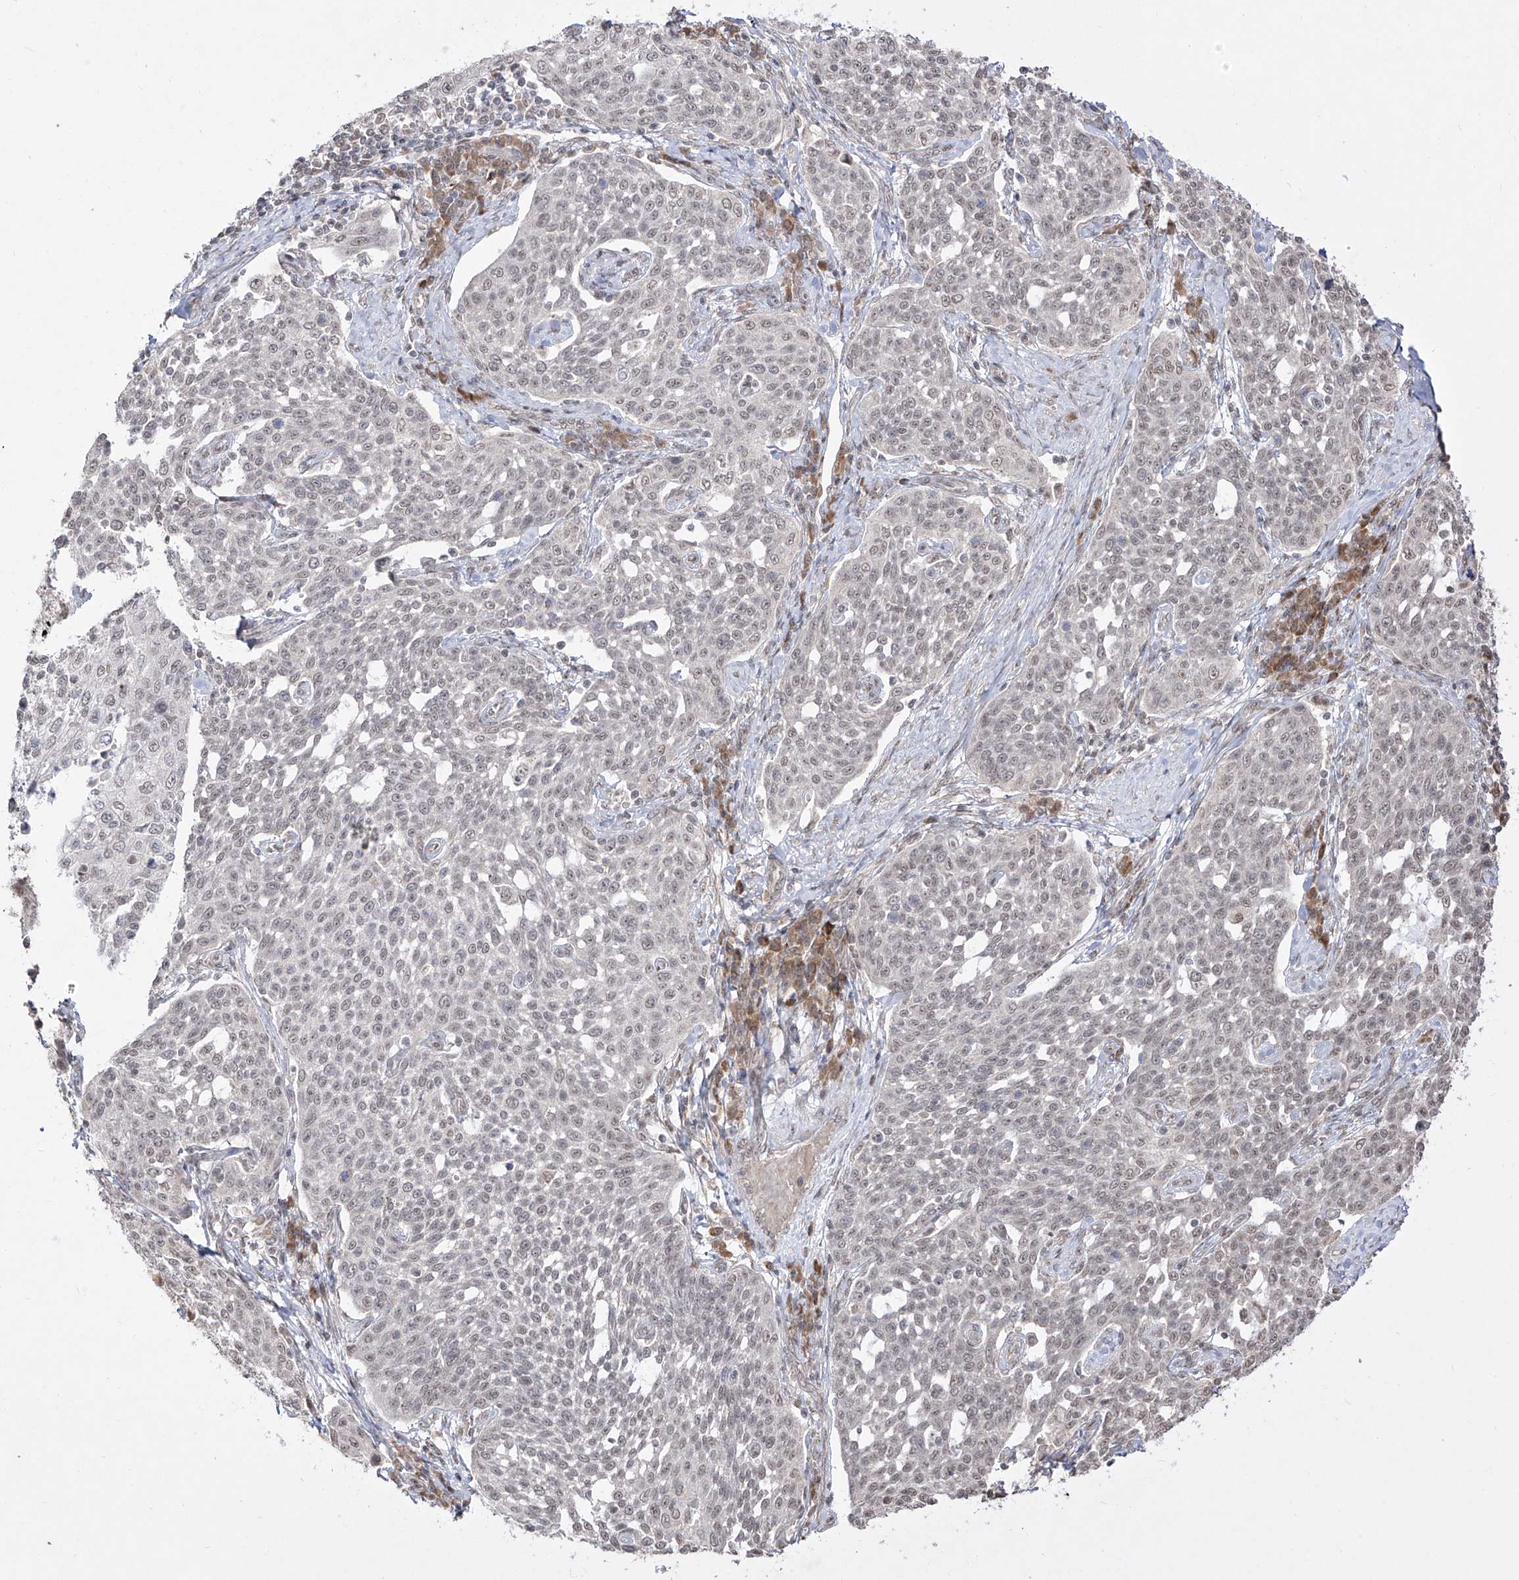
{"staining": {"intensity": "weak", "quantity": "25%-75%", "location": "nuclear"}, "tissue": "cervical cancer", "cell_type": "Tumor cells", "image_type": "cancer", "snomed": [{"axis": "morphology", "description": "Squamous cell carcinoma, NOS"}, {"axis": "topography", "description": "Cervix"}], "caption": "This is a histology image of immunohistochemistry (IHC) staining of cervical cancer, which shows weak positivity in the nuclear of tumor cells.", "gene": "SNRNP27", "patient": {"sex": "female", "age": 34}}